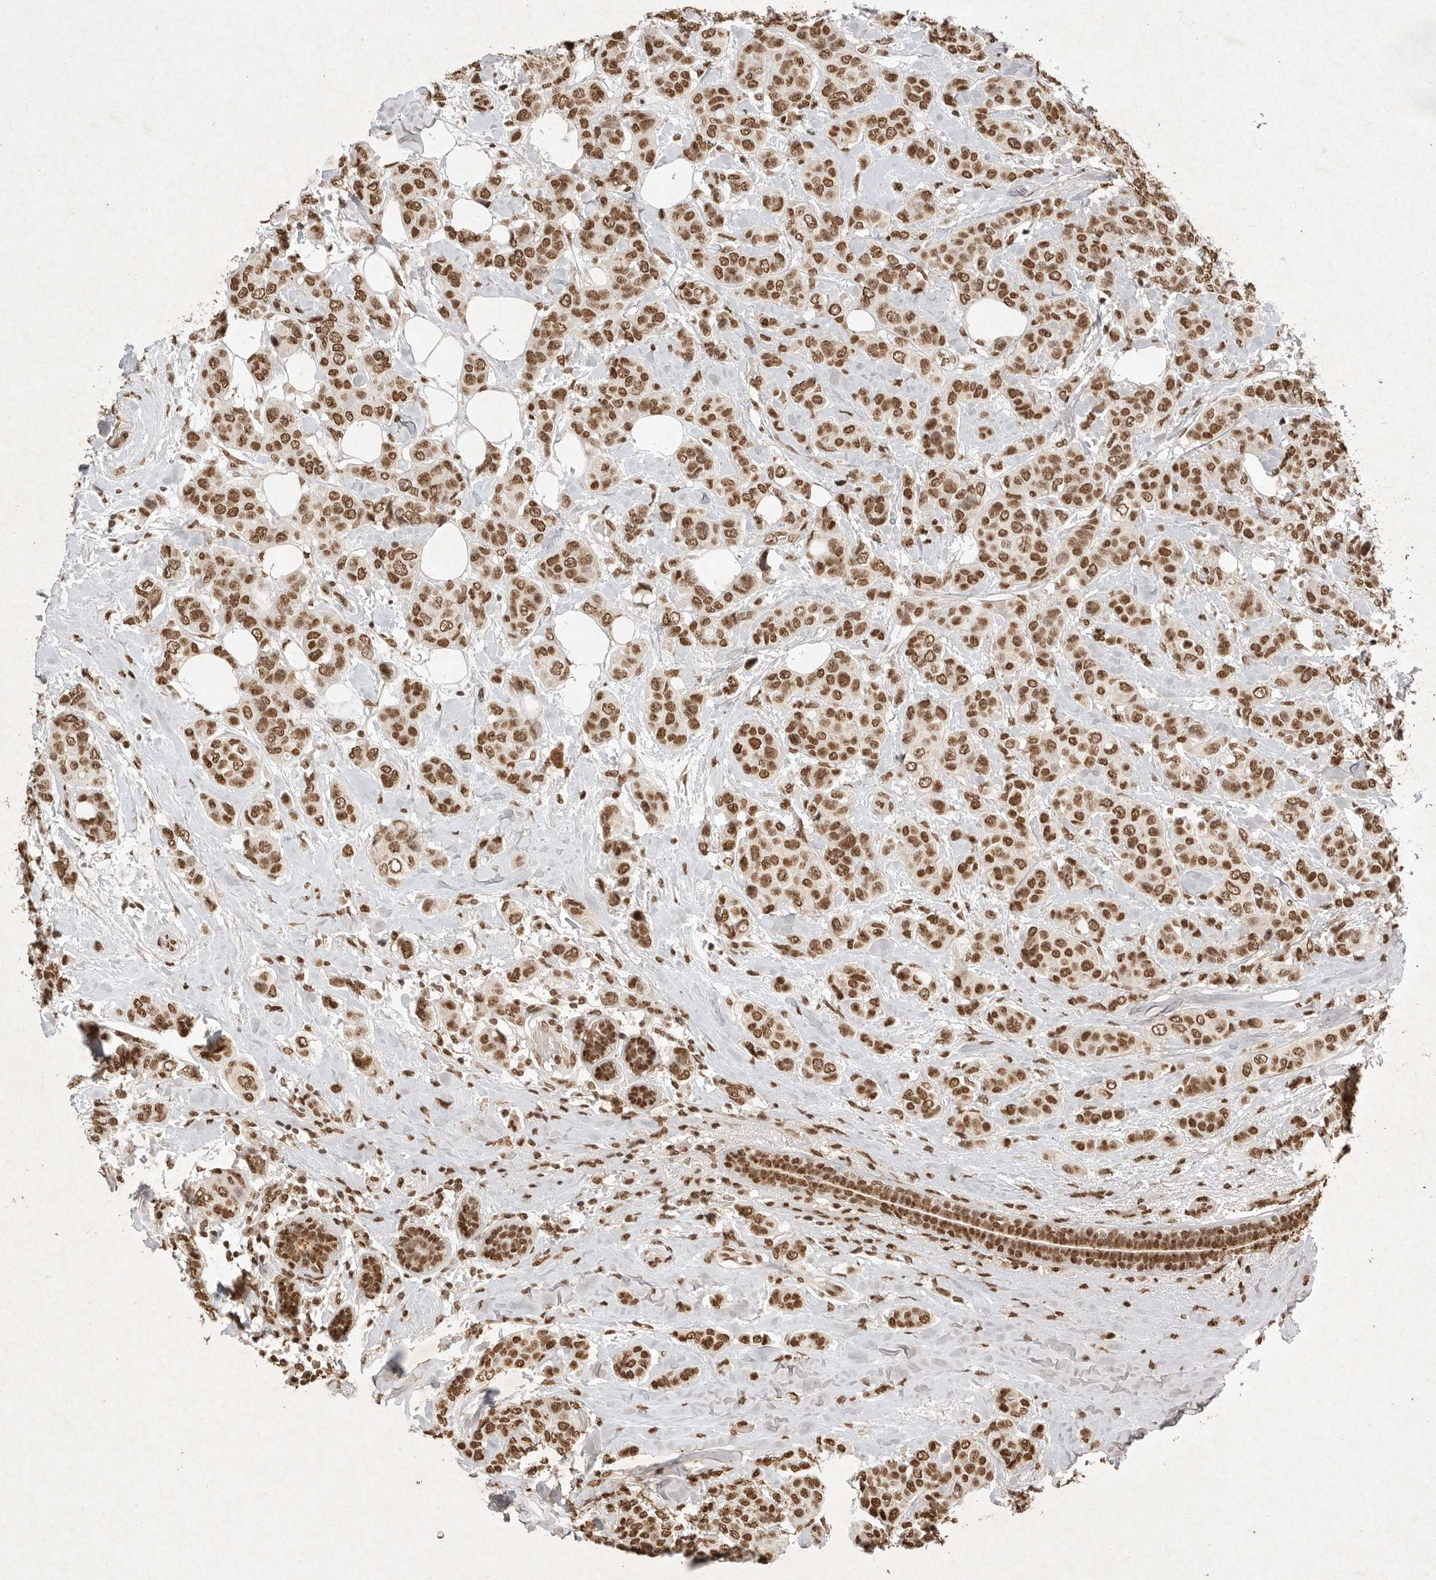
{"staining": {"intensity": "strong", "quantity": ">75%", "location": "nuclear"}, "tissue": "breast cancer", "cell_type": "Tumor cells", "image_type": "cancer", "snomed": [{"axis": "morphology", "description": "Lobular carcinoma"}, {"axis": "topography", "description": "Breast"}], "caption": "Breast cancer tissue shows strong nuclear positivity in about >75% of tumor cells, visualized by immunohistochemistry. (DAB IHC, brown staining for protein, blue staining for nuclei).", "gene": "NKX3-2", "patient": {"sex": "female", "age": 51}}